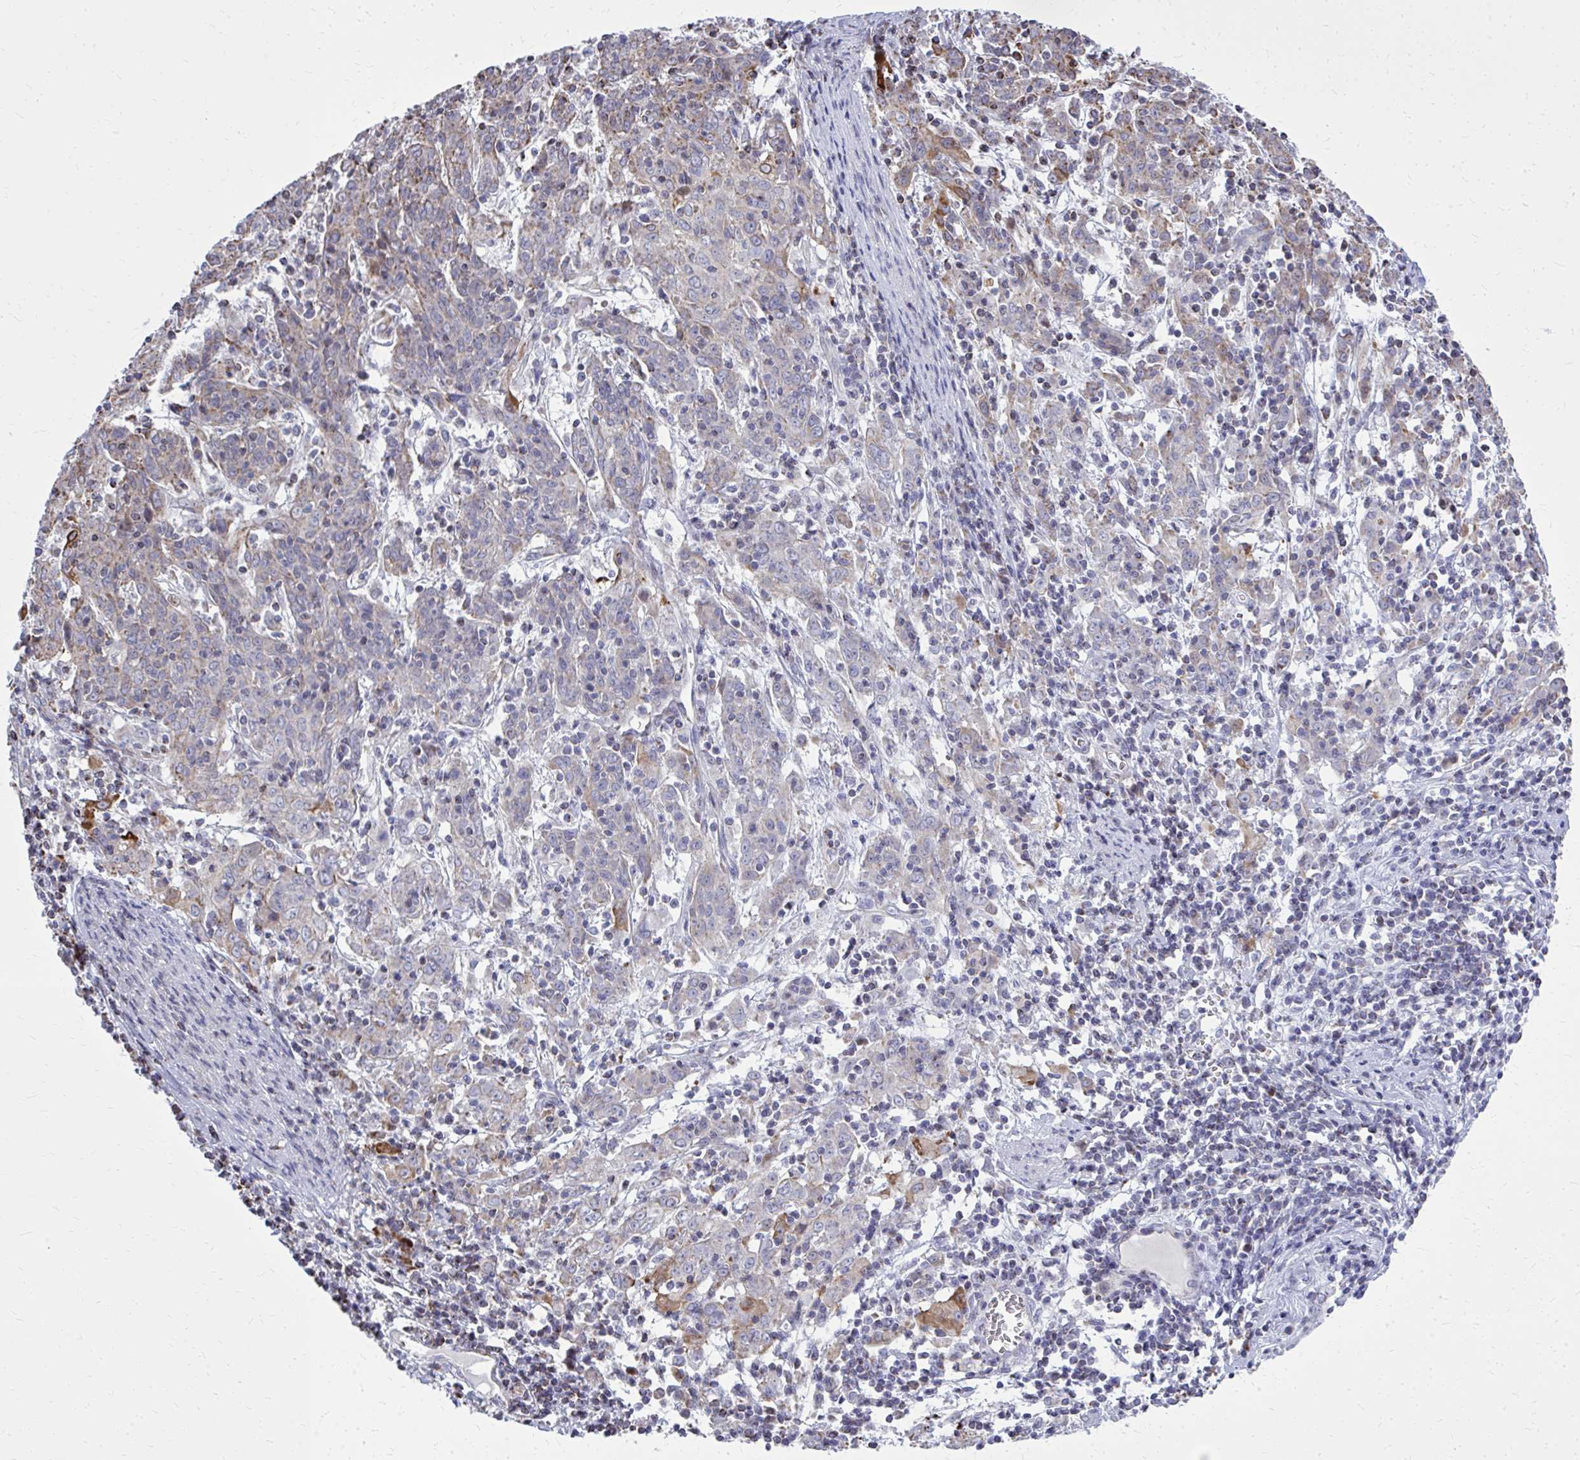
{"staining": {"intensity": "moderate", "quantity": "<25%", "location": "cytoplasmic/membranous"}, "tissue": "cervical cancer", "cell_type": "Tumor cells", "image_type": "cancer", "snomed": [{"axis": "morphology", "description": "Squamous cell carcinoma, NOS"}, {"axis": "topography", "description": "Cervix"}], "caption": "Cervical cancer (squamous cell carcinoma) stained for a protein (brown) exhibits moderate cytoplasmic/membranous positive expression in approximately <25% of tumor cells.", "gene": "ZNF362", "patient": {"sex": "female", "age": 67}}